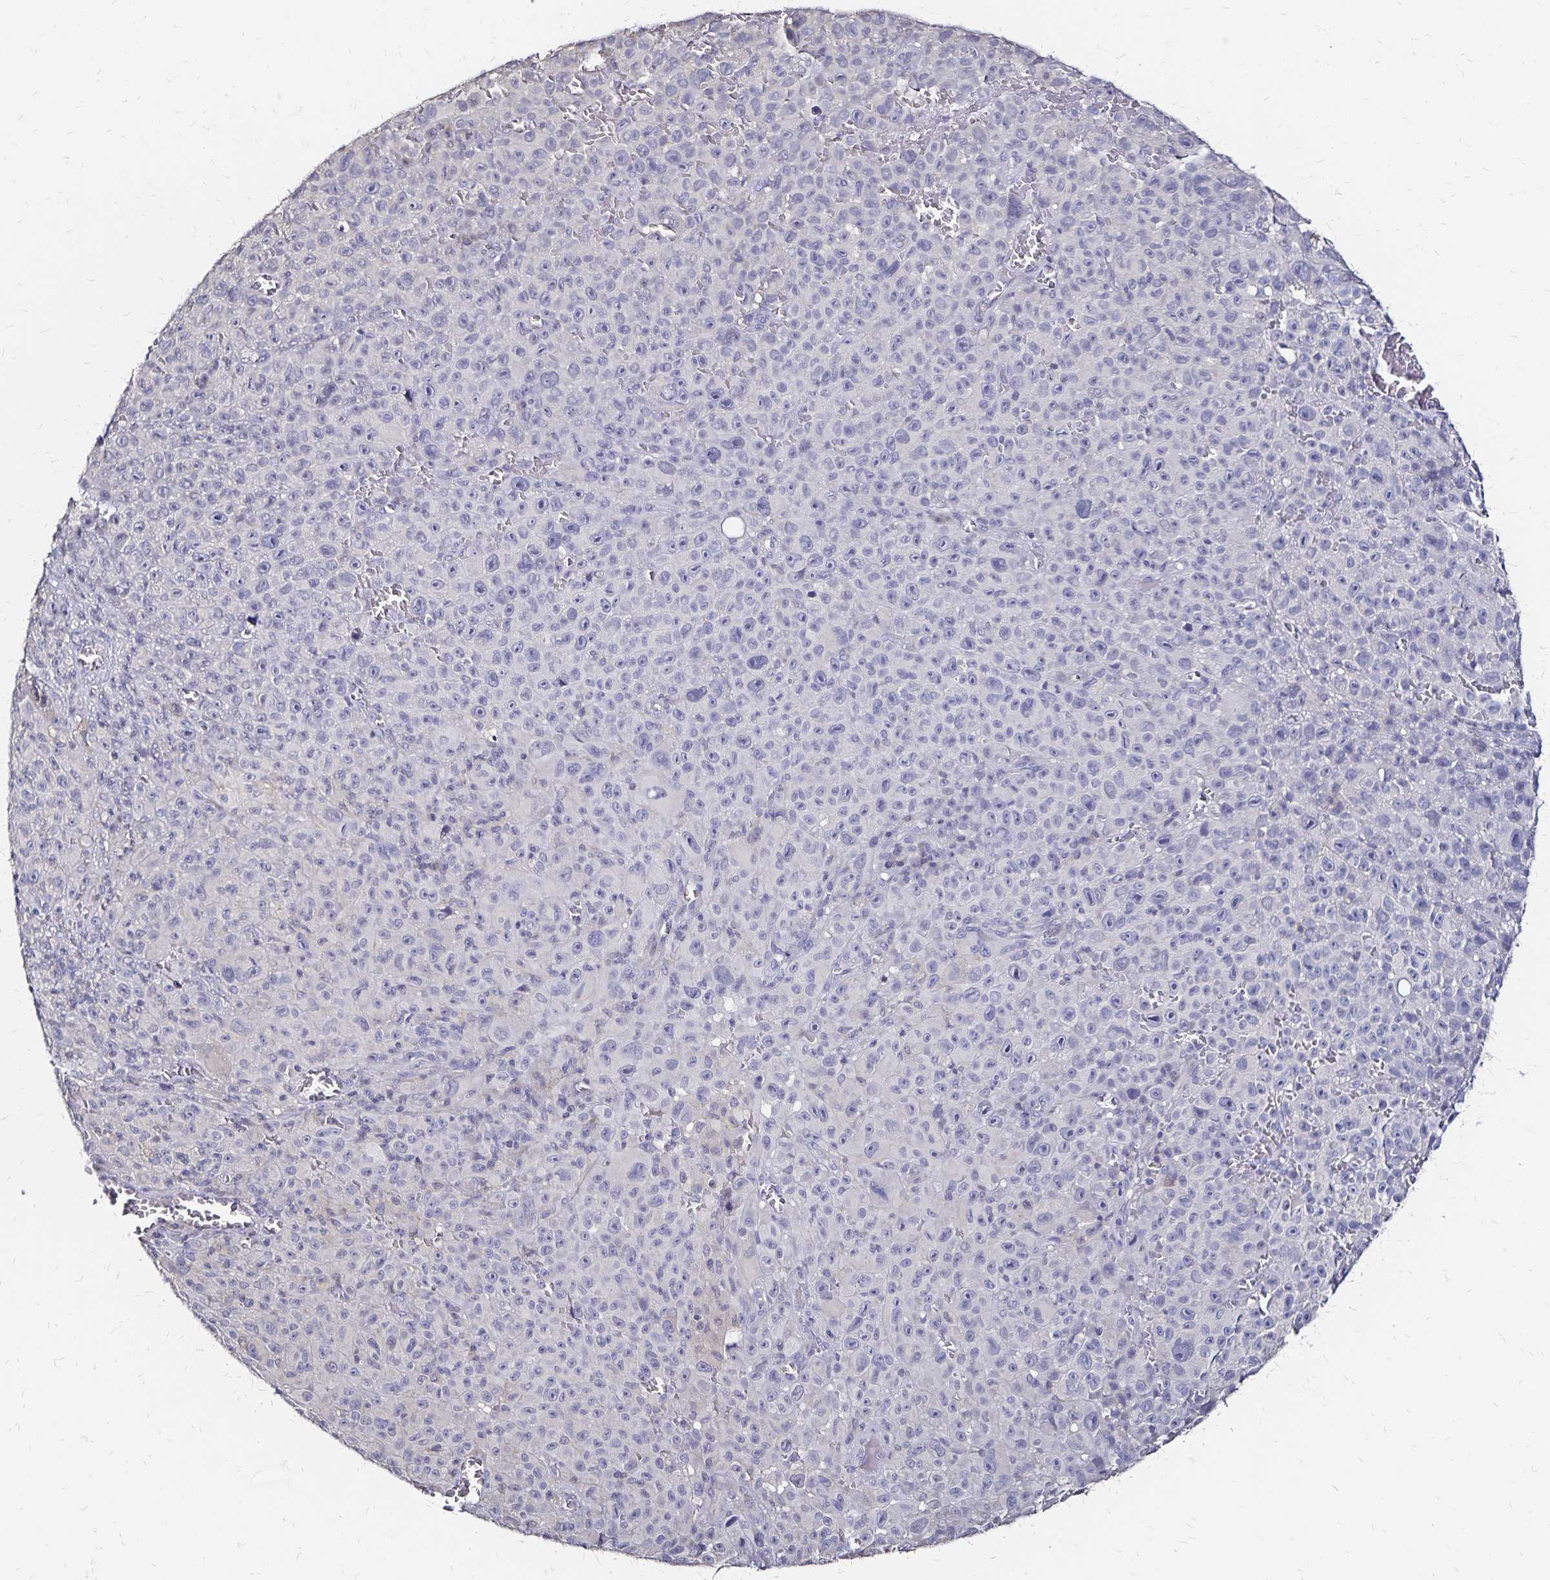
{"staining": {"intensity": "negative", "quantity": "none", "location": "none"}, "tissue": "melanoma", "cell_type": "Tumor cells", "image_type": "cancer", "snomed": [{"axis": "morphology", "description": "Malignant melanoma, NOS"}, {"axis": "topography", "description": "Skin"}], "caption": "This photomicrograph is of melanoma stained with immunohistochemistry to label a protein in brown with the nuclei are counter-stained blue. There is no positivity in tumor cells.", "gene": "SLC5A1", "patient": {"sex": "female", "age": 82}}